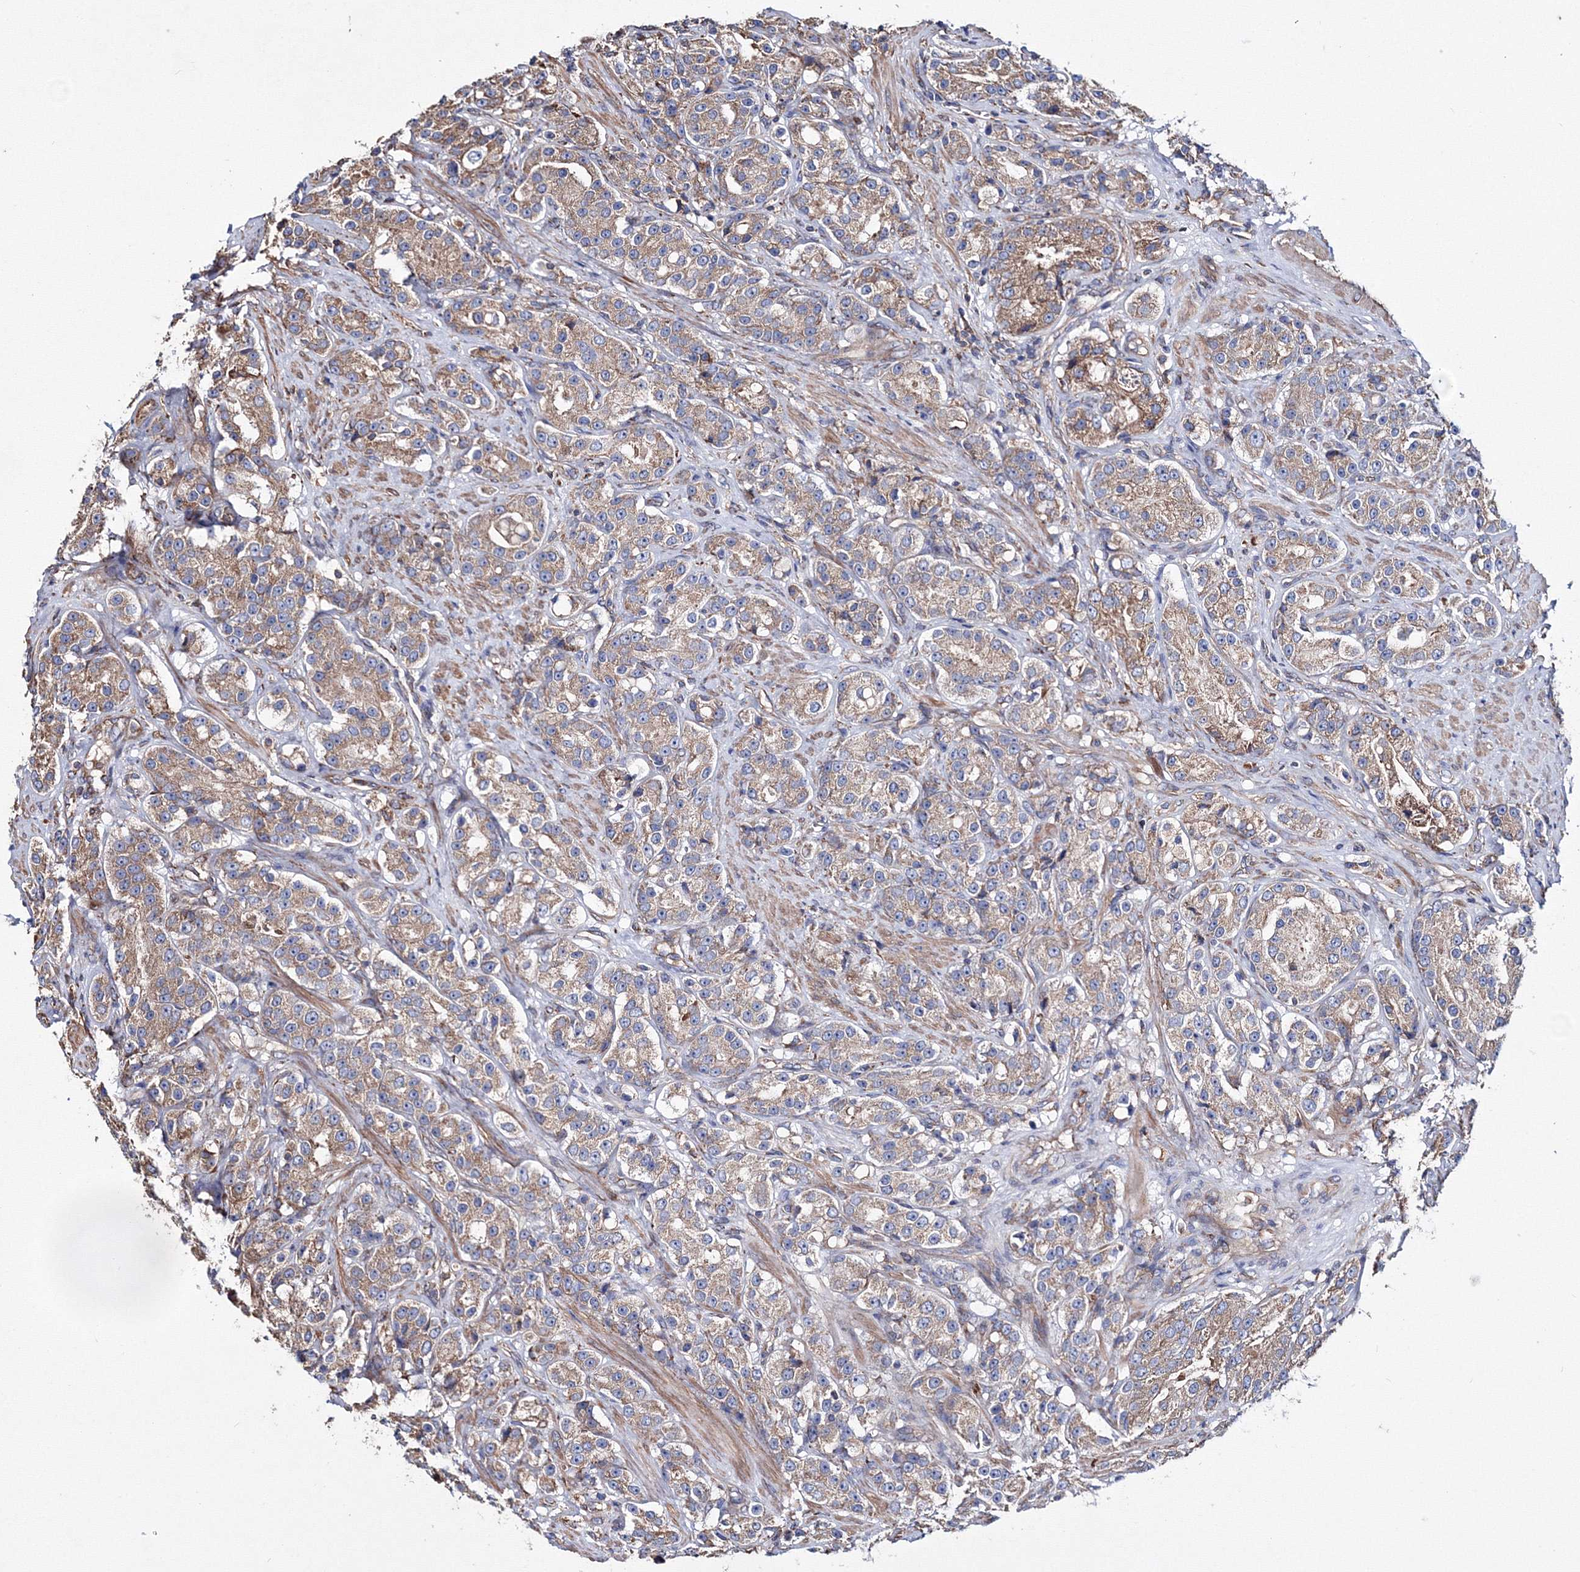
{"staining": {"intensity": "moderate", "quantity": ">75%", "location": "cytoplasmic/membranous"}, "tissue": "prostate cancer", "cell_type": "Tumor cells", "image_type": "cancer", "snomed": [{"axis": "morphology", "description": "Adenocarcinoma, High grade"}, {"axis": "topography", "description": "Prostate"}], "caption": "Immunohistochemistry (IHC) micrograph of human prostate adenocarcinoma (high-grade) stained for a protein (brown), which exhibits medium levels of moderate cytoplasmic/membranous positivity in about >75% of tumor cells.", "gene": "VPS8", "patient": {"sex": "male", "age": 60}}